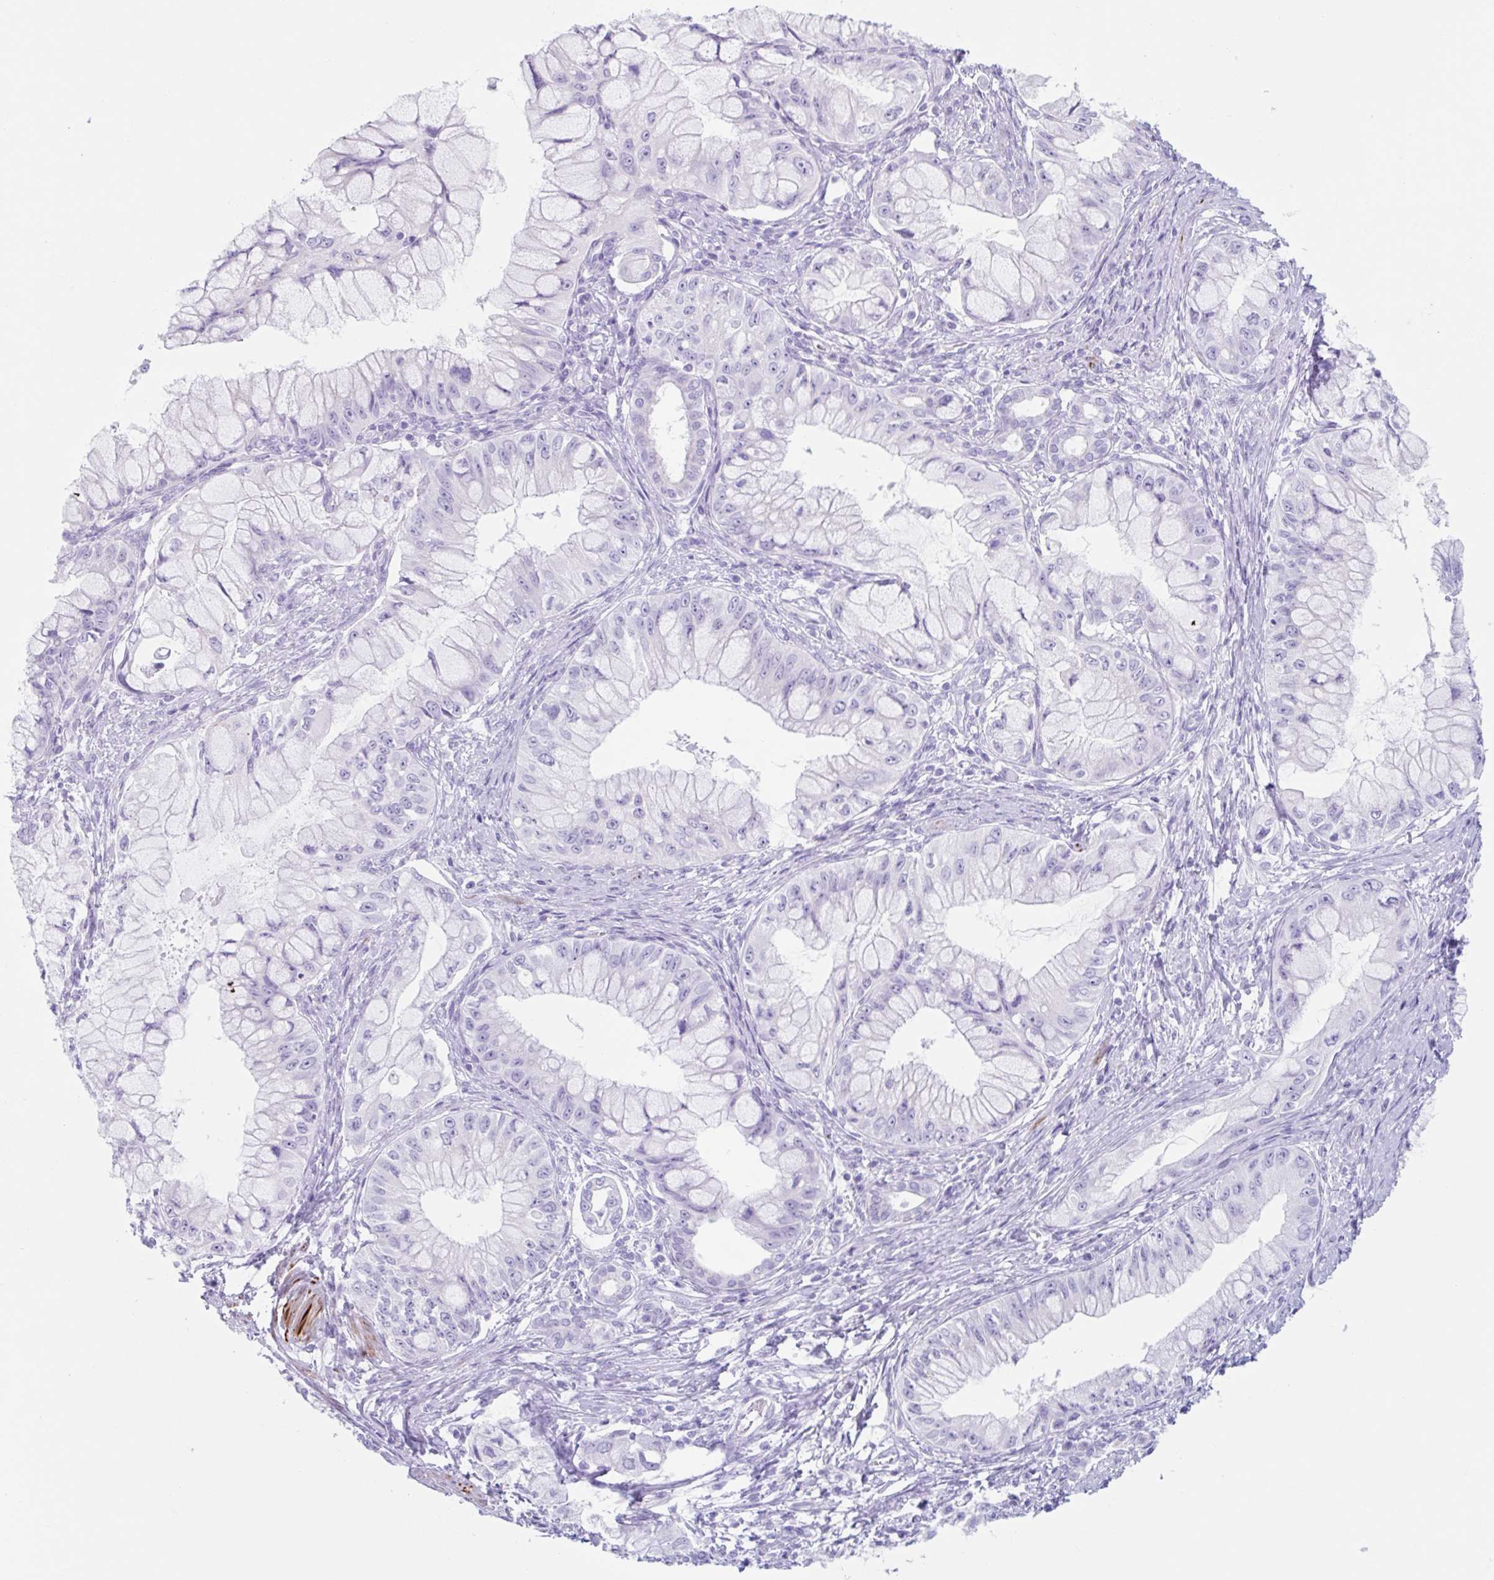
{"staining": {"intensity": "negative", "quantity": "none", "location": "none"}, "tissue": "pancreatic cancer", "cell_type": "Tumor cells", "image_type": "cancer", "snomed": [{"axis": "morphology", "description": "Adenocarcinoma, NOS"}, {"axis": "topography", "description": "Pancreas"}], "caption": "DAB immunohistochemical staining of human pancreatic cancer (adenocarcinoma) displays no significant positivity in tumor cells. (Immunohistochemistry, brightfield microscopy, high magnification).", "gene": "CPTP", "patient": {"sex": "male", "age": 48}}